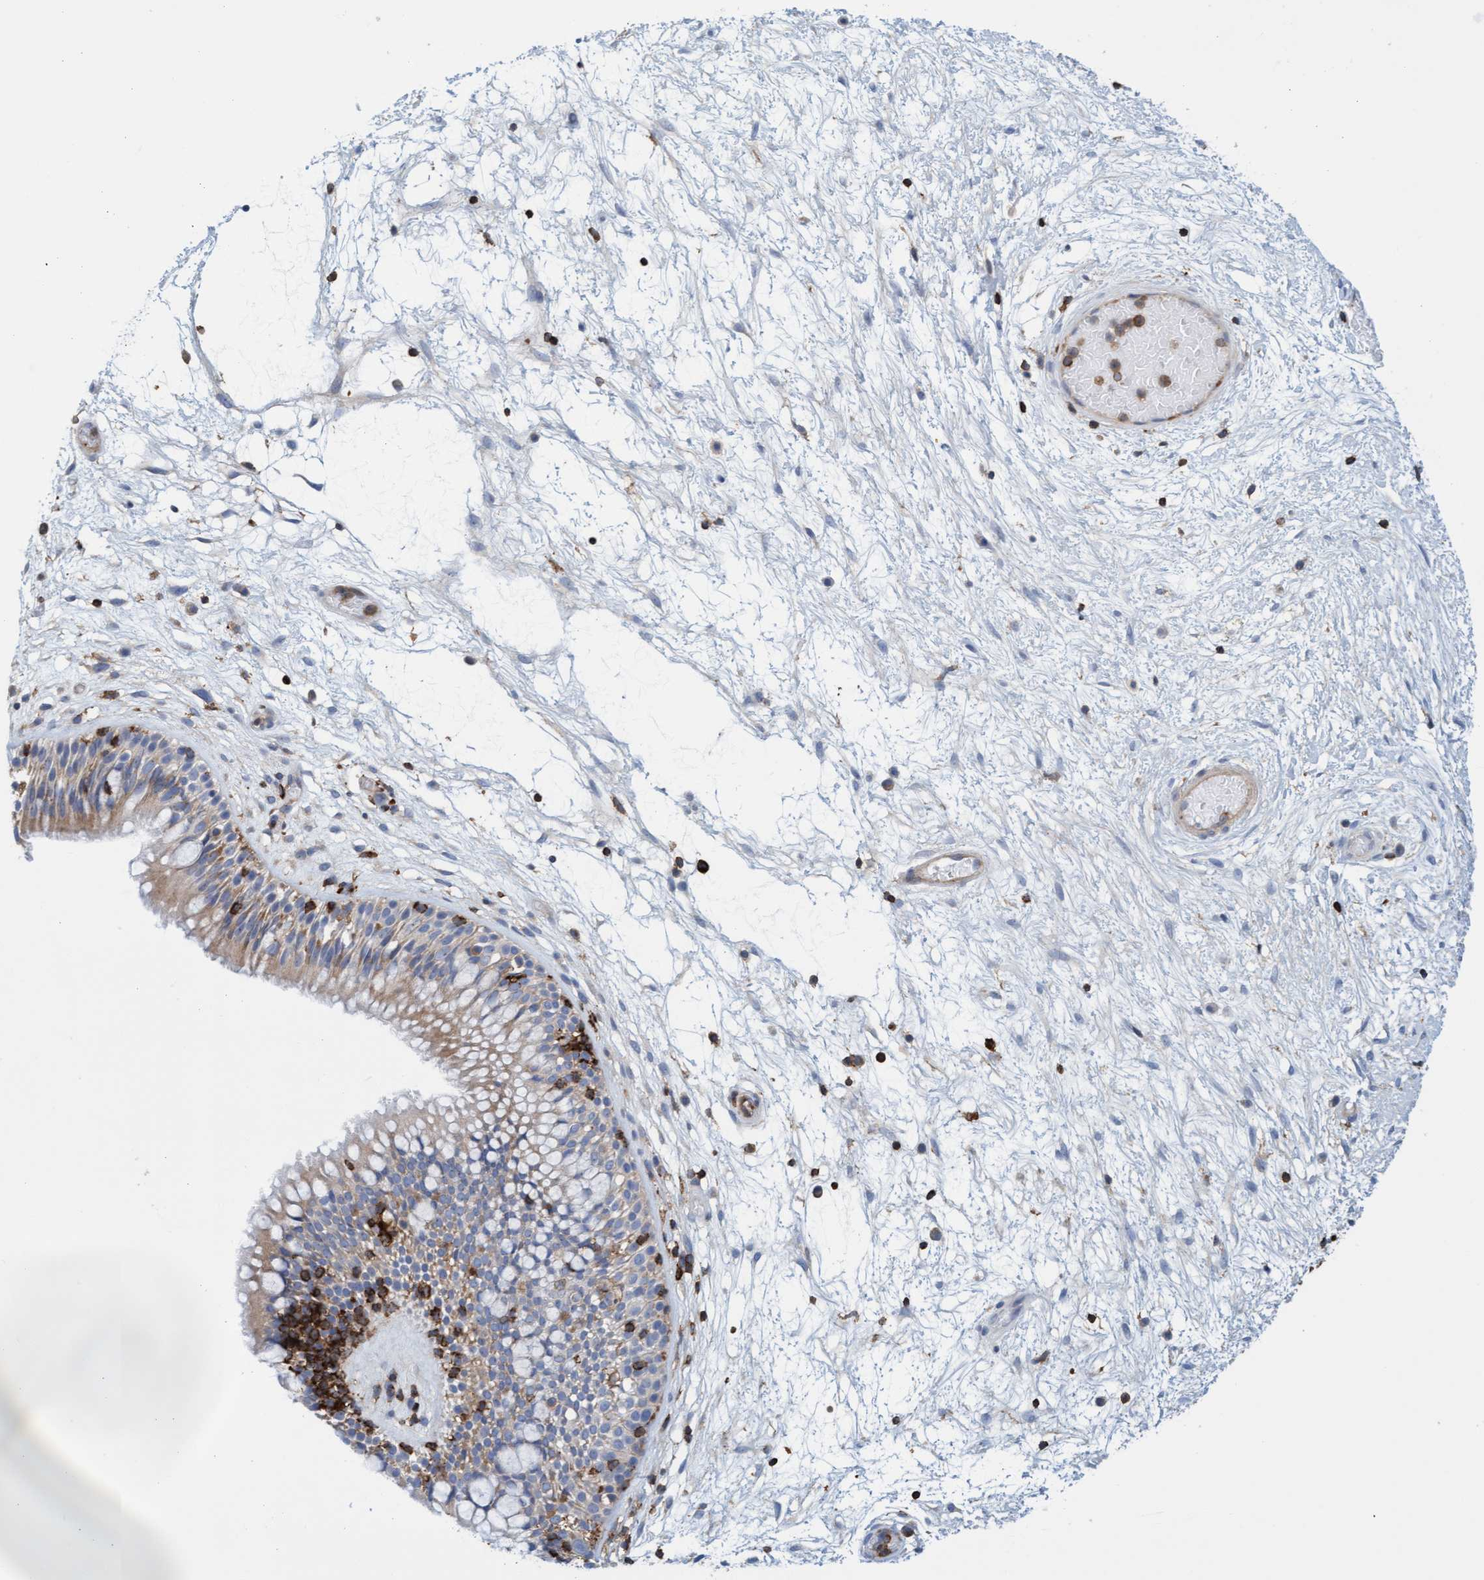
{"staining": {"intensity": "weak", "quantity": "25%-75%", "location": "cytoplasmic/membranous"}, "tissue": "nasopharynx", "cell_type": "Respiratory epithelial cells", "image_type": "normal", "snomed": [{"axis": "morphology", "description": "Normal tissue, NOS"}, {"axis": "morphology", "description": "Inflammation, NOS"}, {"axis": "topography", "description": "Nasopharynx"}], "caption": "The histopathology image reveals staining of normal nasopharynx, revealing weak cytoplasmic/membranous protein staining (brown color) within respiratory epithelial cells.", "gene": "FNBP1", "patient": {"sex": "male", "age": 48}}